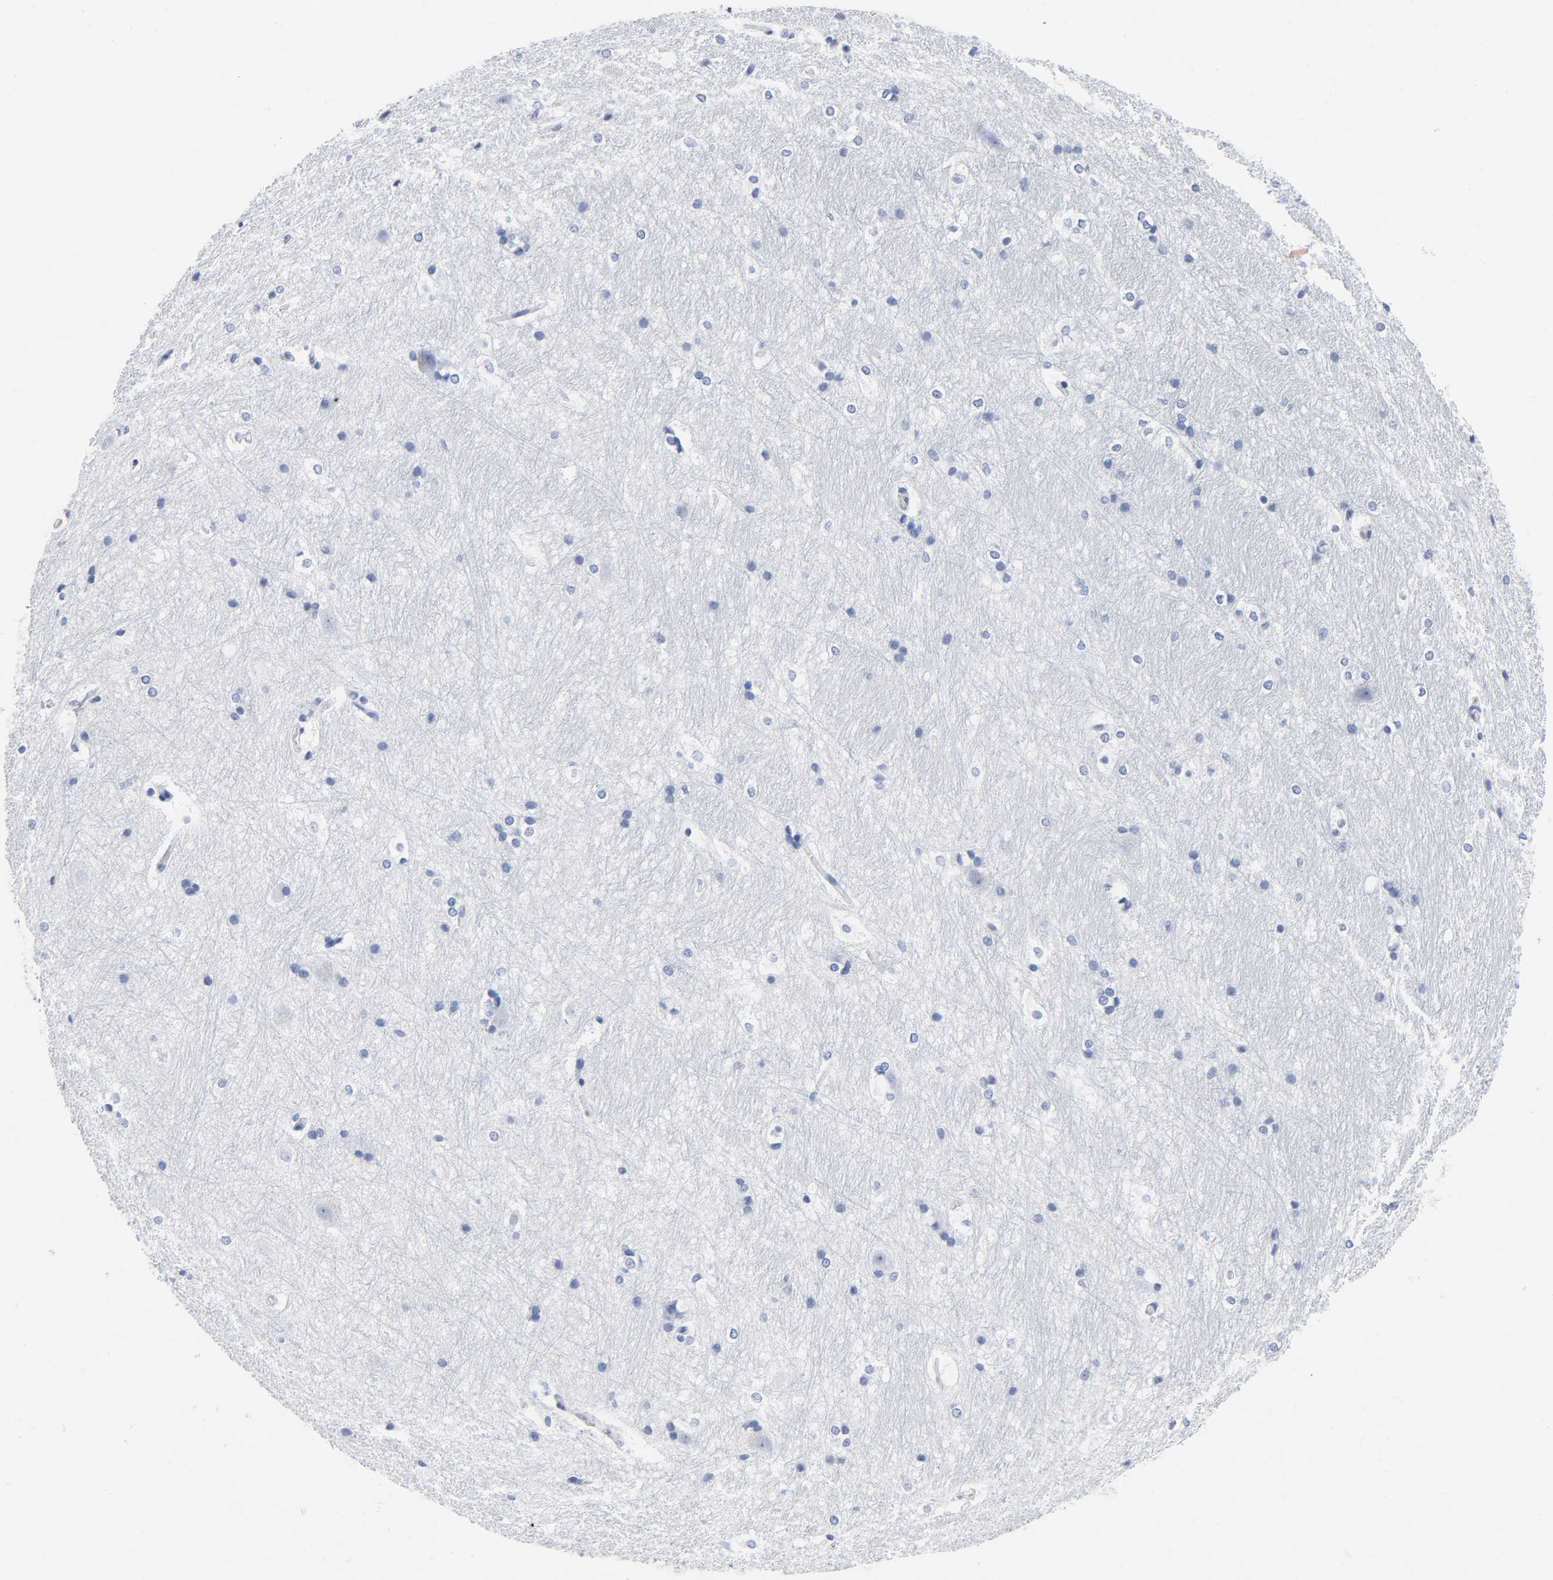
{"staining": {"intensity": "negative", "quantity": "none", "location": "none"}, "tissue": "hippocampus", "cell_type": "Glial cells", "image_type": "normal", "snomed": [{"axis": "morphology", "description": "Normal tissue, NOS"}, {"axis": "topography", "description": "Hippocampus"}], "caption": "IHC of unremarkable human hippocampus demonstrates no expression in glial cells.", "gene": "DOK2", "patient": {"sex": "female", "age": 19}}